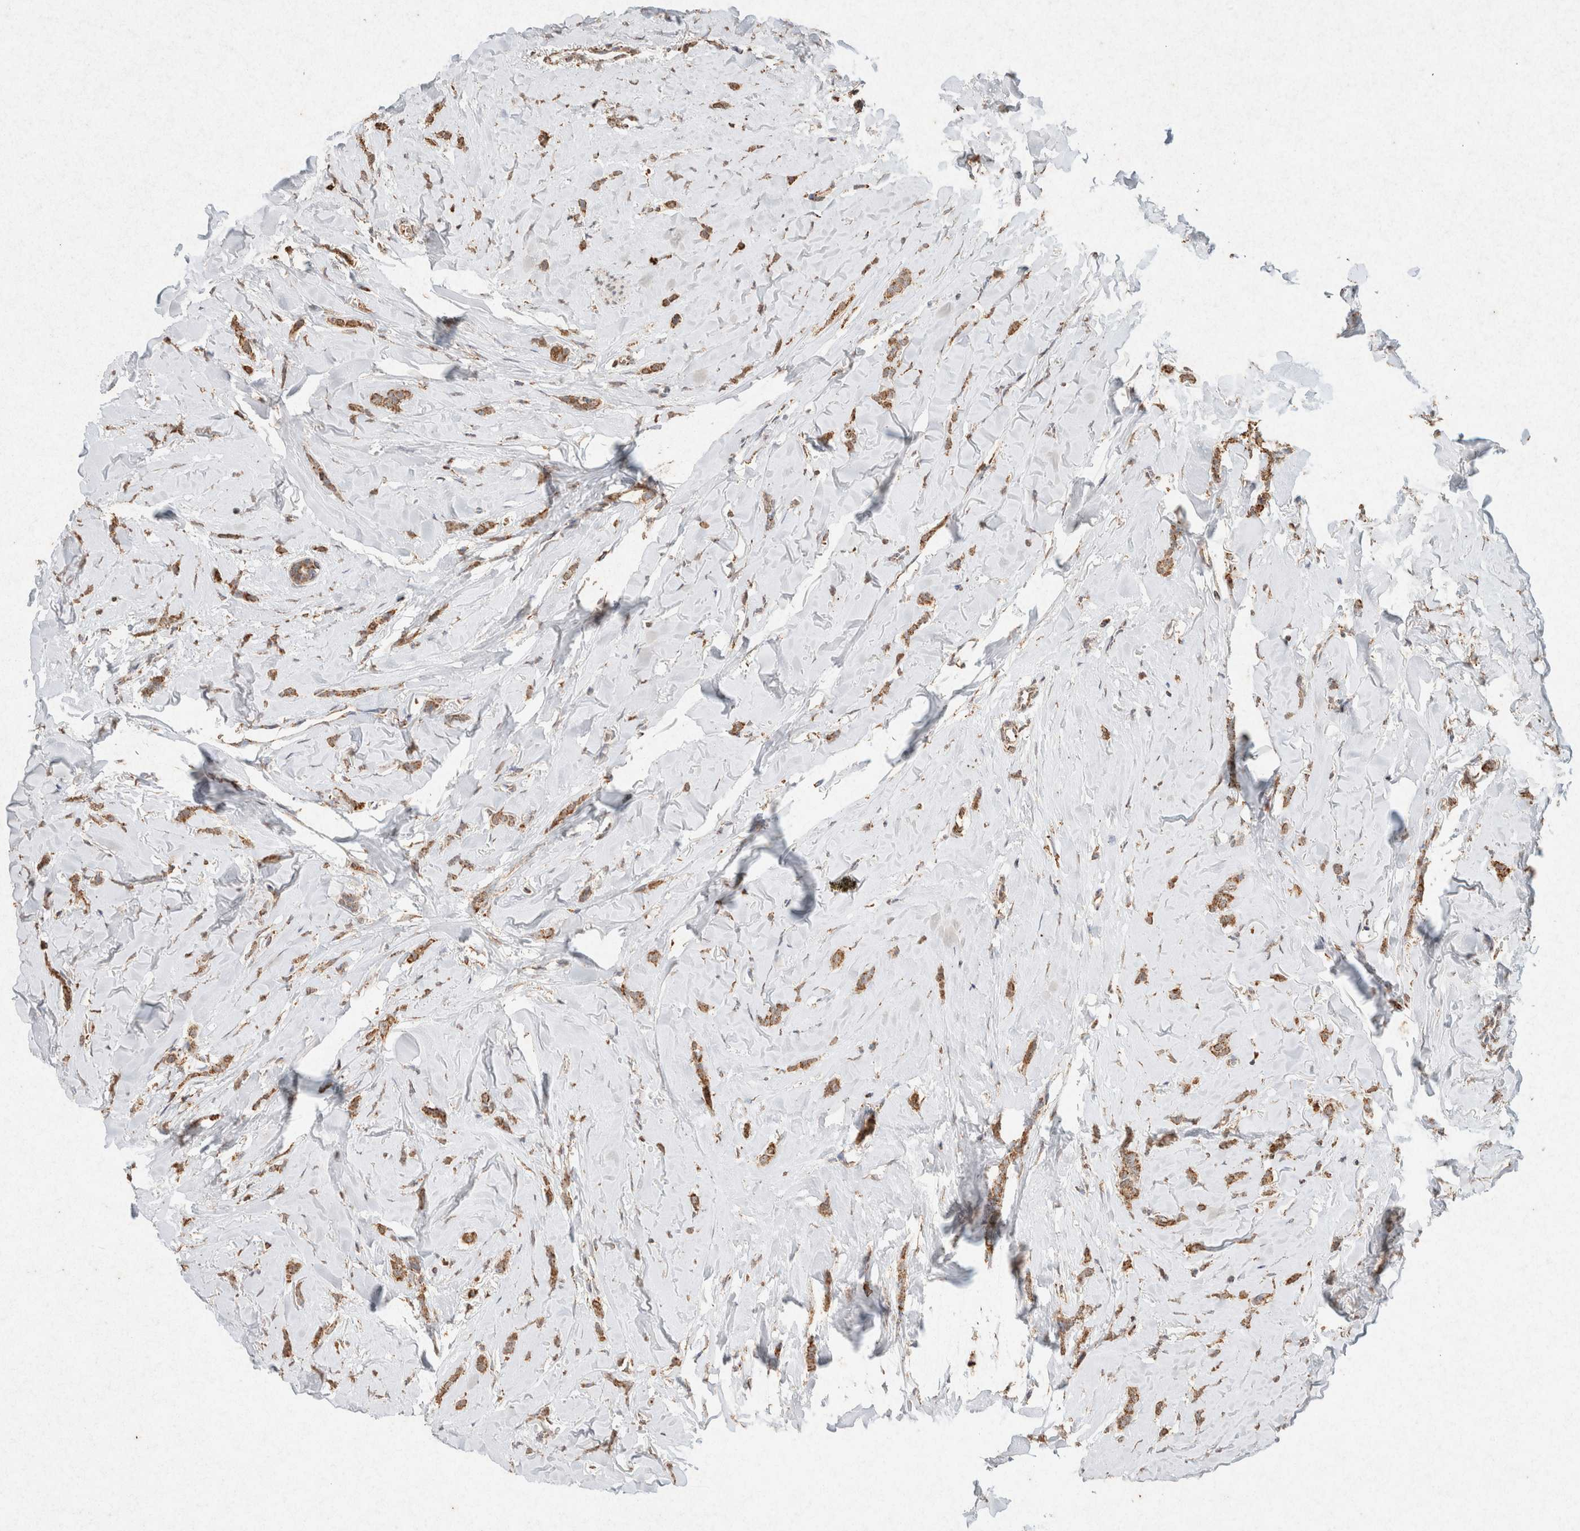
{"staining": {"intensity": "moderate", "quantity": ">75%", "location": "cytoplasmic/membranous"}, "tissue": "breast cancer", "cell_type": "Tumor cells", "image_type": "cancer", "snomed": [{"axis": "morphology", "description": "Lobular carcinoma"}, {"axis": "topography", "description": "Skin"}, {"axis": "topography", "description": "Breast"}], "caption": "Protein expression analysis of human breast cancer (lobular carcinoma) reveals moderate cytoplasmic/membranous expression in about >75% of tumor cells. Nuclei are stained in blue.", "gene": "SDC2", "patient": {"sex": "female", "age": 46}}